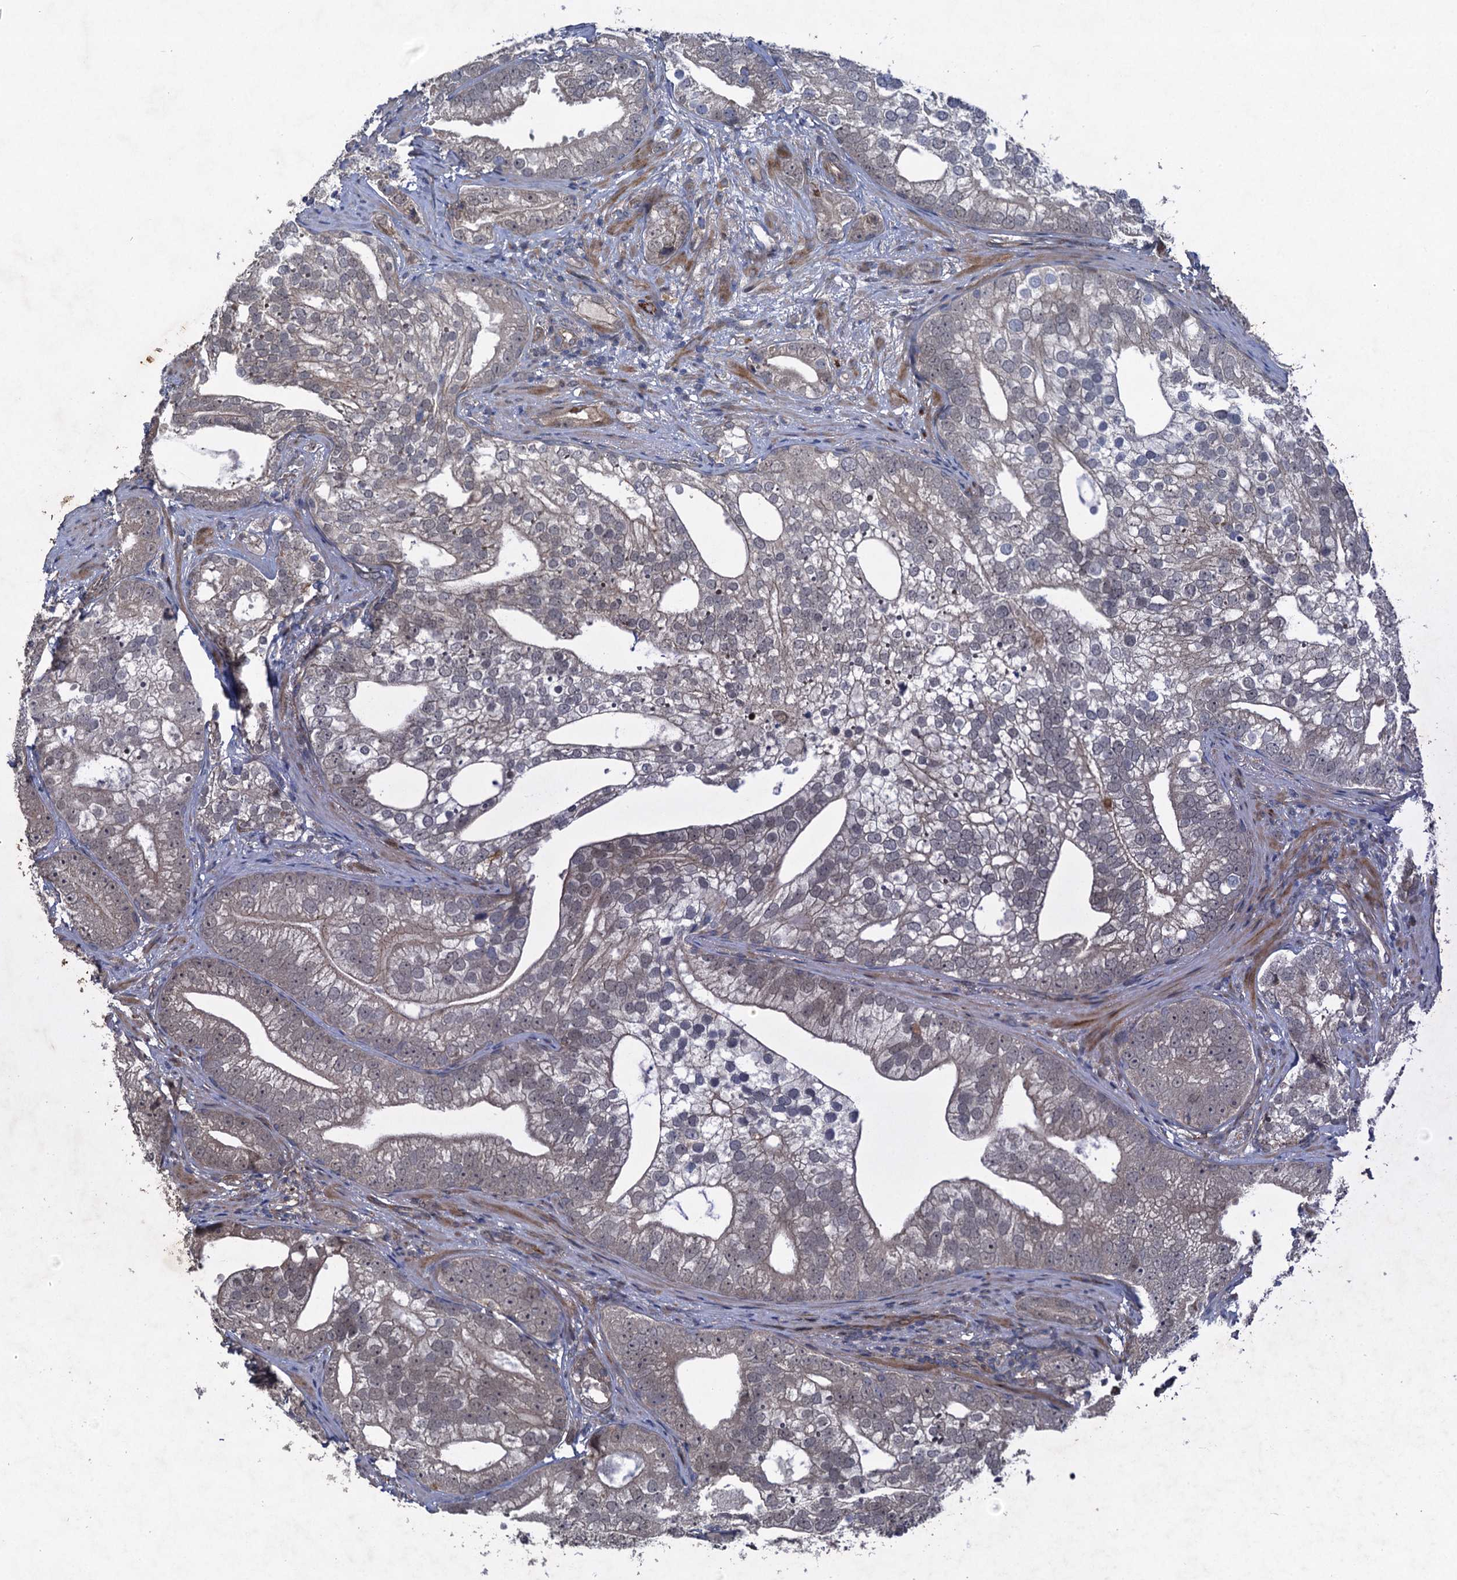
{"staining": {"intensity": "negative", "quantity": "none", "location": "none"}, "tissue": "prostate cancer", "cell_type": "Tumor cells", "image_type": "cancer", "snomed": [{"axis": "morphology", "description": "Adenocarcinoma, High grade"}, {"axis": "topography", "description": "Prostate"}], "caption": "Immunohistochemical staining of adenocarcinoma (high-grade) (prostate) exhibits no significant positivity in tumor cells. (Stains: DAB (3,3'-diaminobenzidine) immunohistochemistry with hematoxylin counter stain, Microscopy: brightfield microscopy at high magnification).", "gene": "NUDT22", "patient": {"sex": "male", "age": 75}}